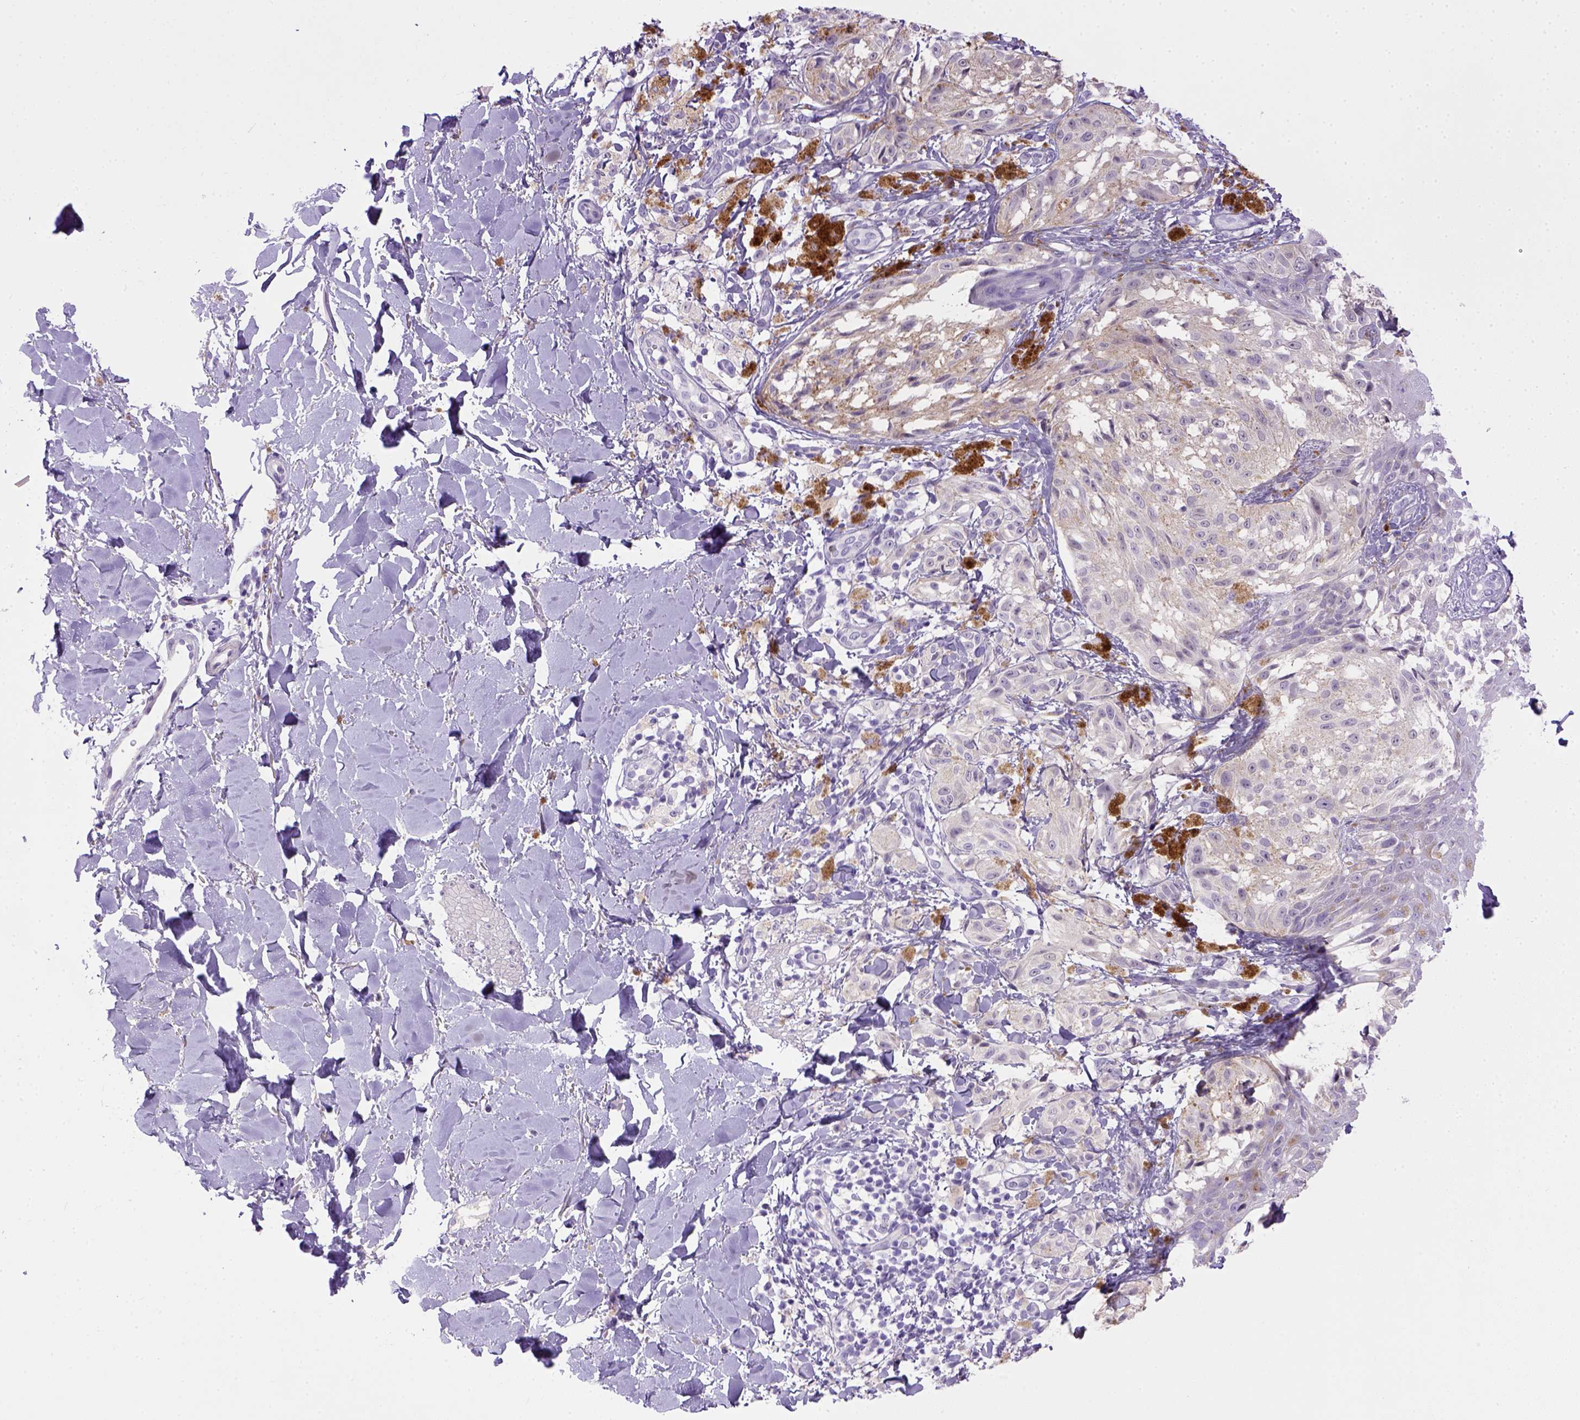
{"staining": {"intensity": "negative", "quantity": "none", "location": "none"}, "tissue": "melanoma", "cell_type": "Tumor cells", "image_type": "cancer", "snomed": [{"axis": "morphology", "description": "Malignant melanoma, NOS"}, {"axis": "topography", "description": "Skin"}], "caption": "Tumor cells are negative for brown protein staining in melanoma.", "gene": "BAAT", "patient": {"sex": "male", "age": 36}}